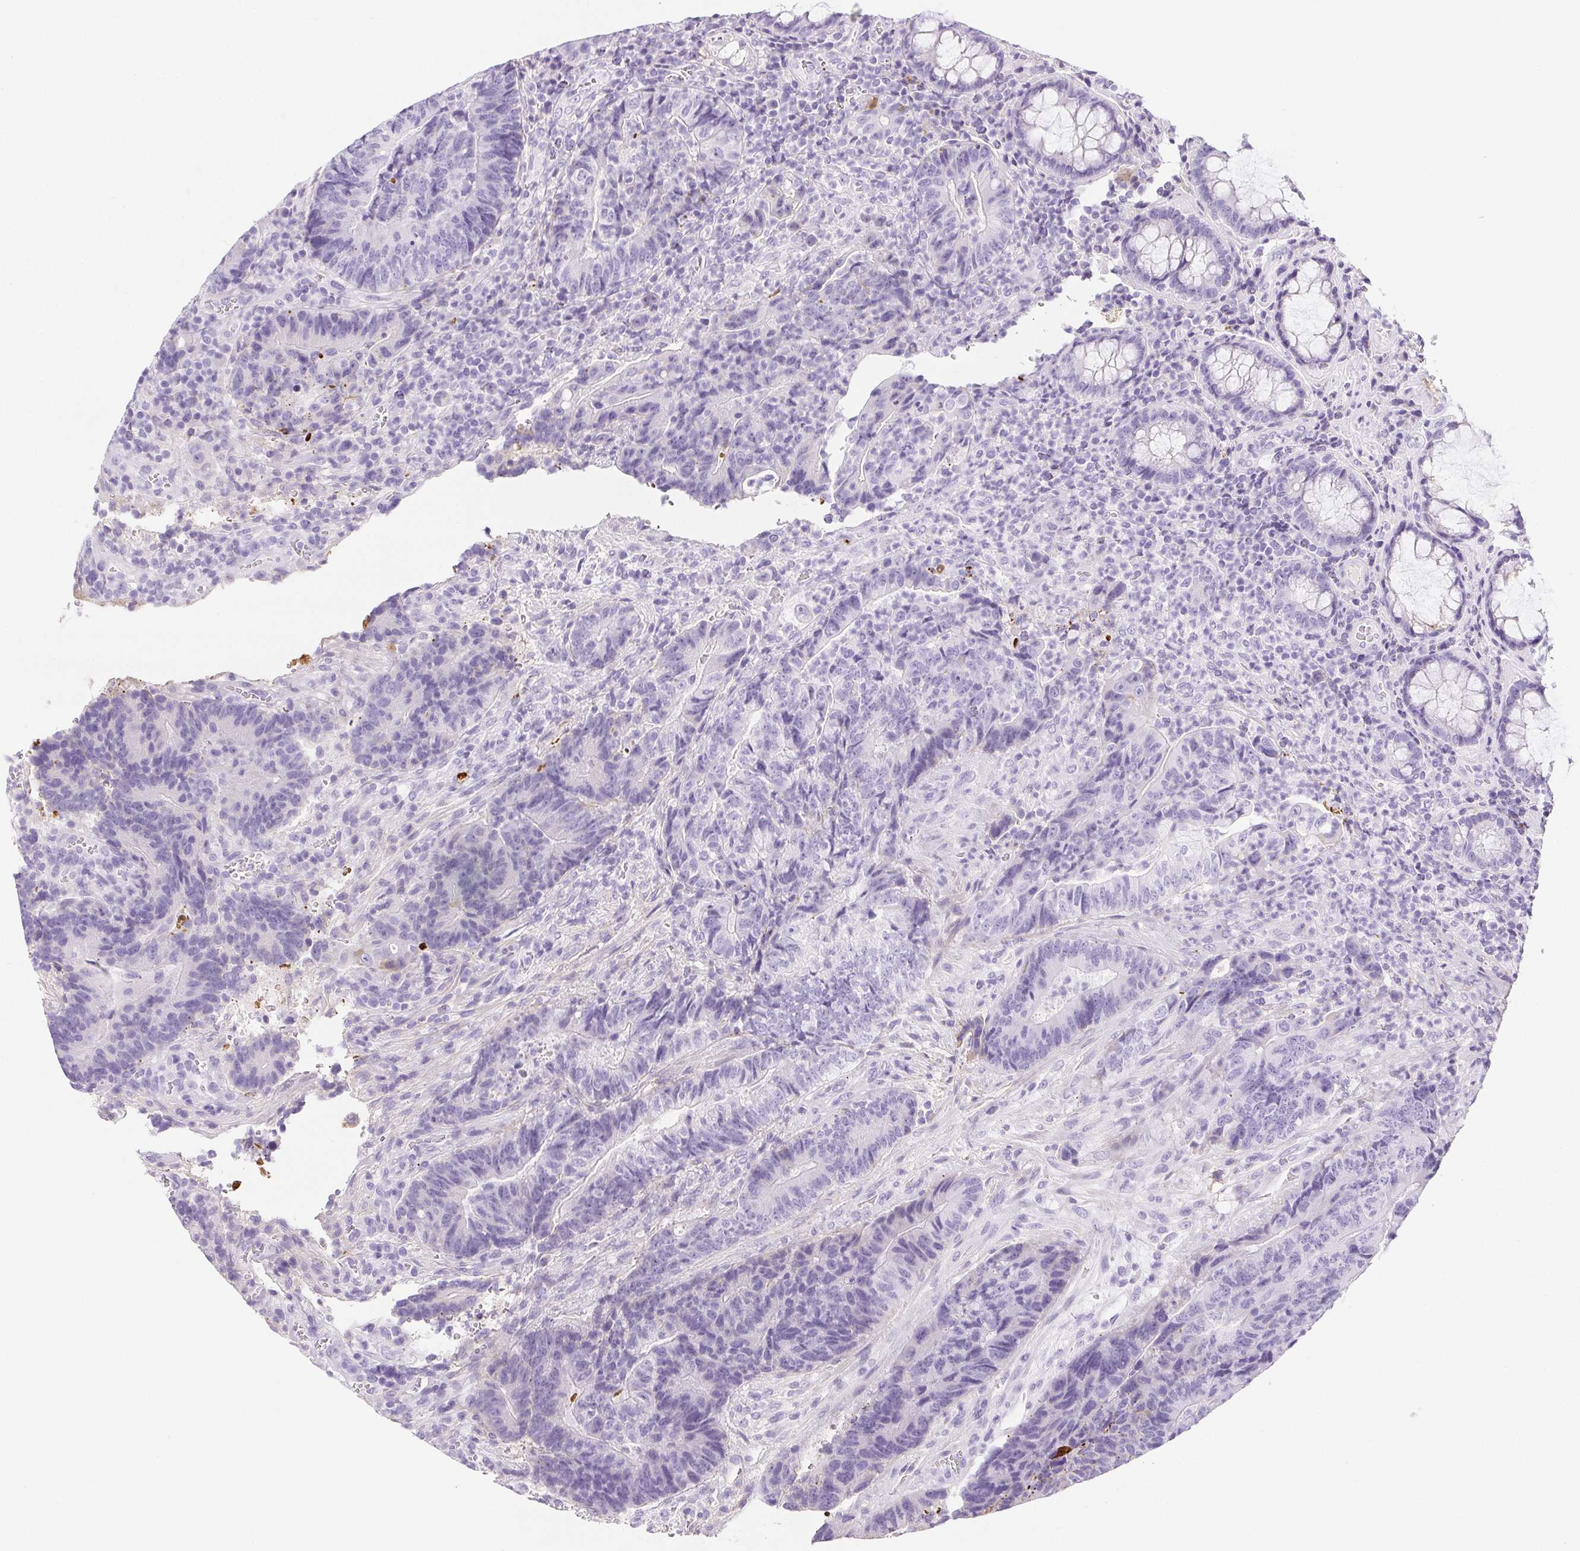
{"staining": {"intensity": "negative", "quantity": "none", "location": "none"}, "tissue": "colorectal cancer", "cell_type": "Tumor cells", "image_type": "cancer", "snomed": [{"axis": "morphology", "description": "Normal tissue, NOS"}, {"axis": "morphology", "description": "Adenocarcinoma, NOS"}, {"axis": "topography", "description": "Colon"}], "caption": "Micrograph shows no significant protein expression in tumor cells of colorectal adenocarcinoma.", "gene": "VTN", "patient": {"sex": "female", "age": 48}}